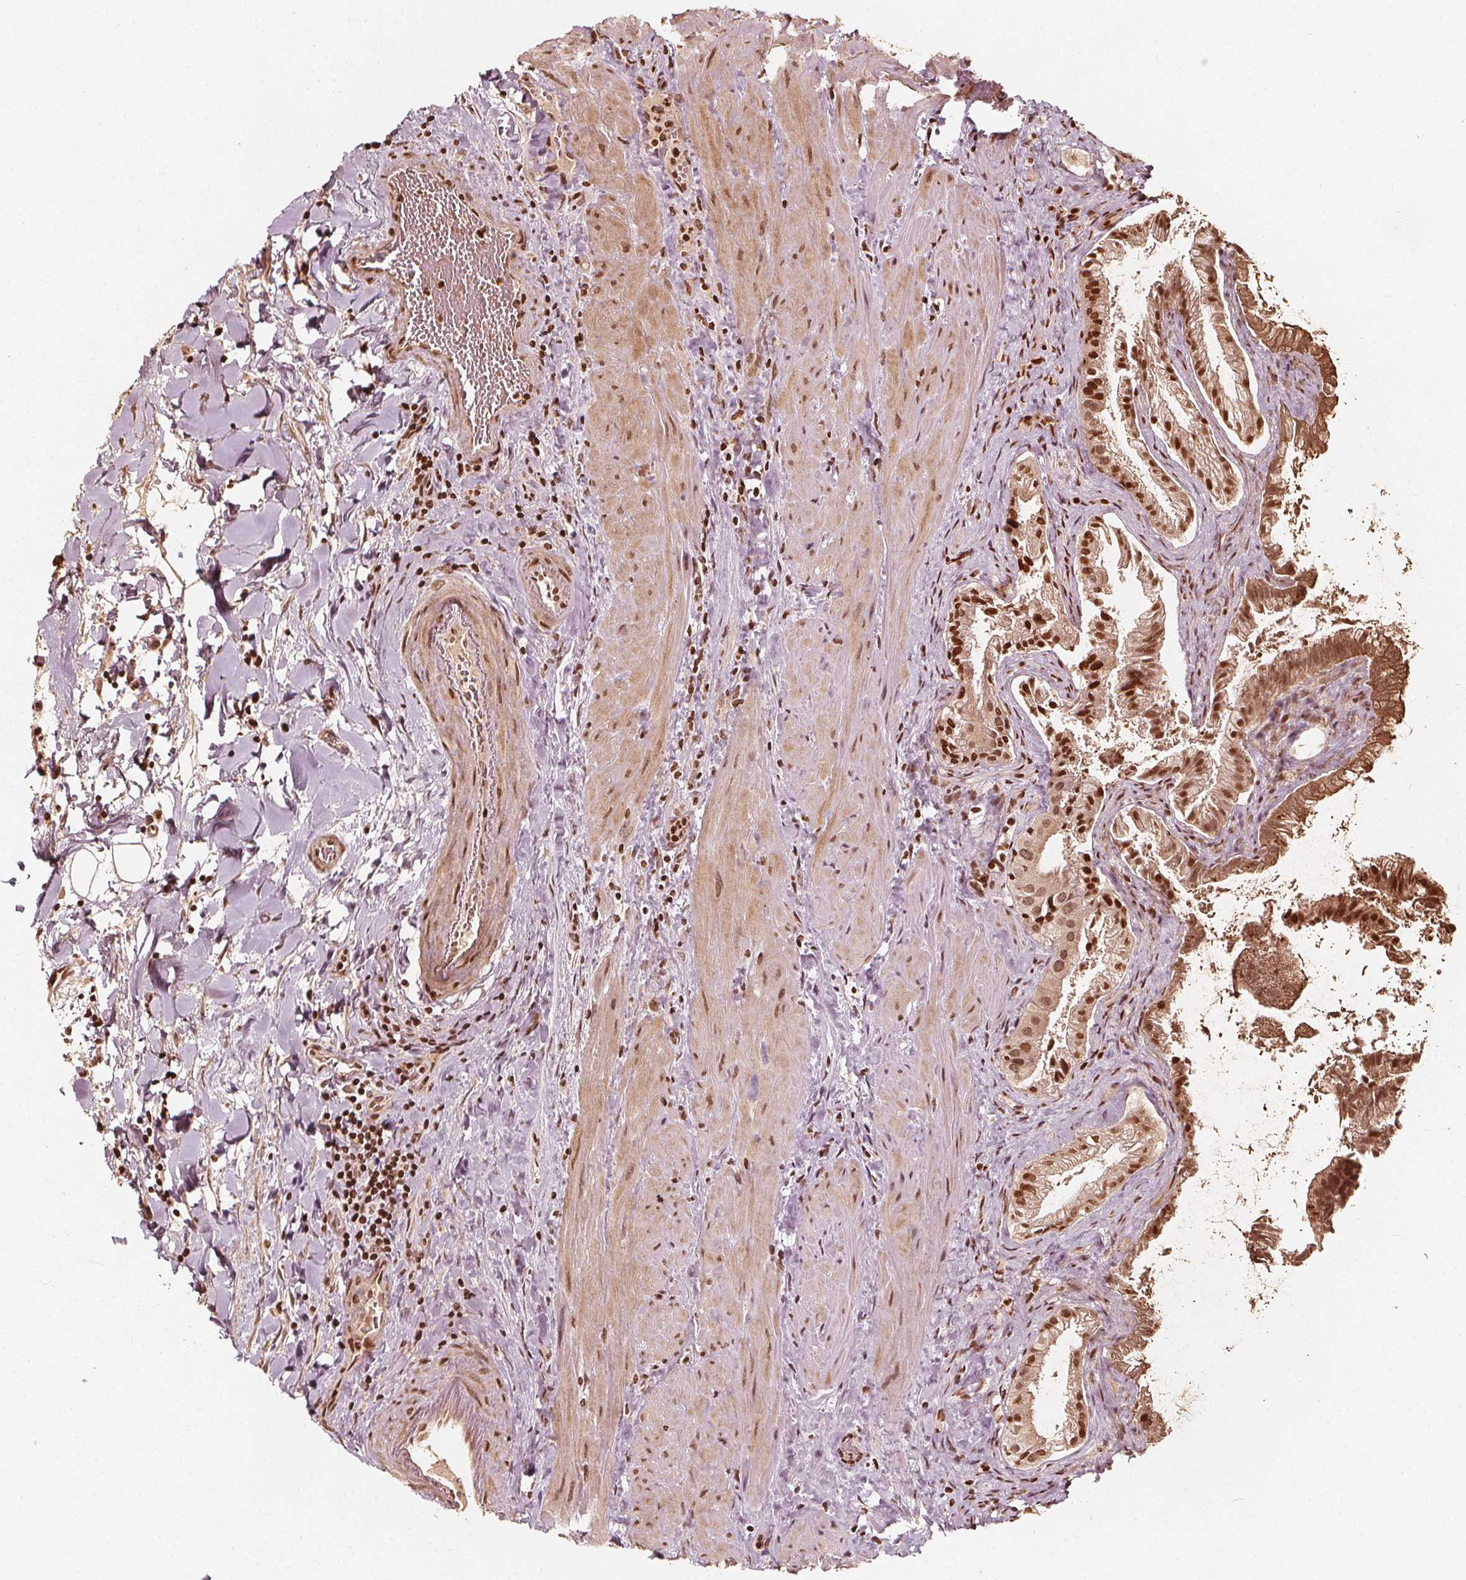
{"staining": {"intensity": "moderate", "quantity": ">75%", "location": "nuclear"}, "tissue": "gallbladder", "cell_type": "Glandular cells", "image_type": "normal", "snomed": [{"axis": "morphology", "description": "Normal tissue, NOS"}, {"axis": "topography", "description": "Gallbladder"}], "caption": "Approximately >75% of glandular cells in benign human gallbladder reveal moderate nuclear protein expression as visualized by brown immunohistochemical staining.", "gene": "H3C14", "patient": {"sex": "male", "age": 70}}